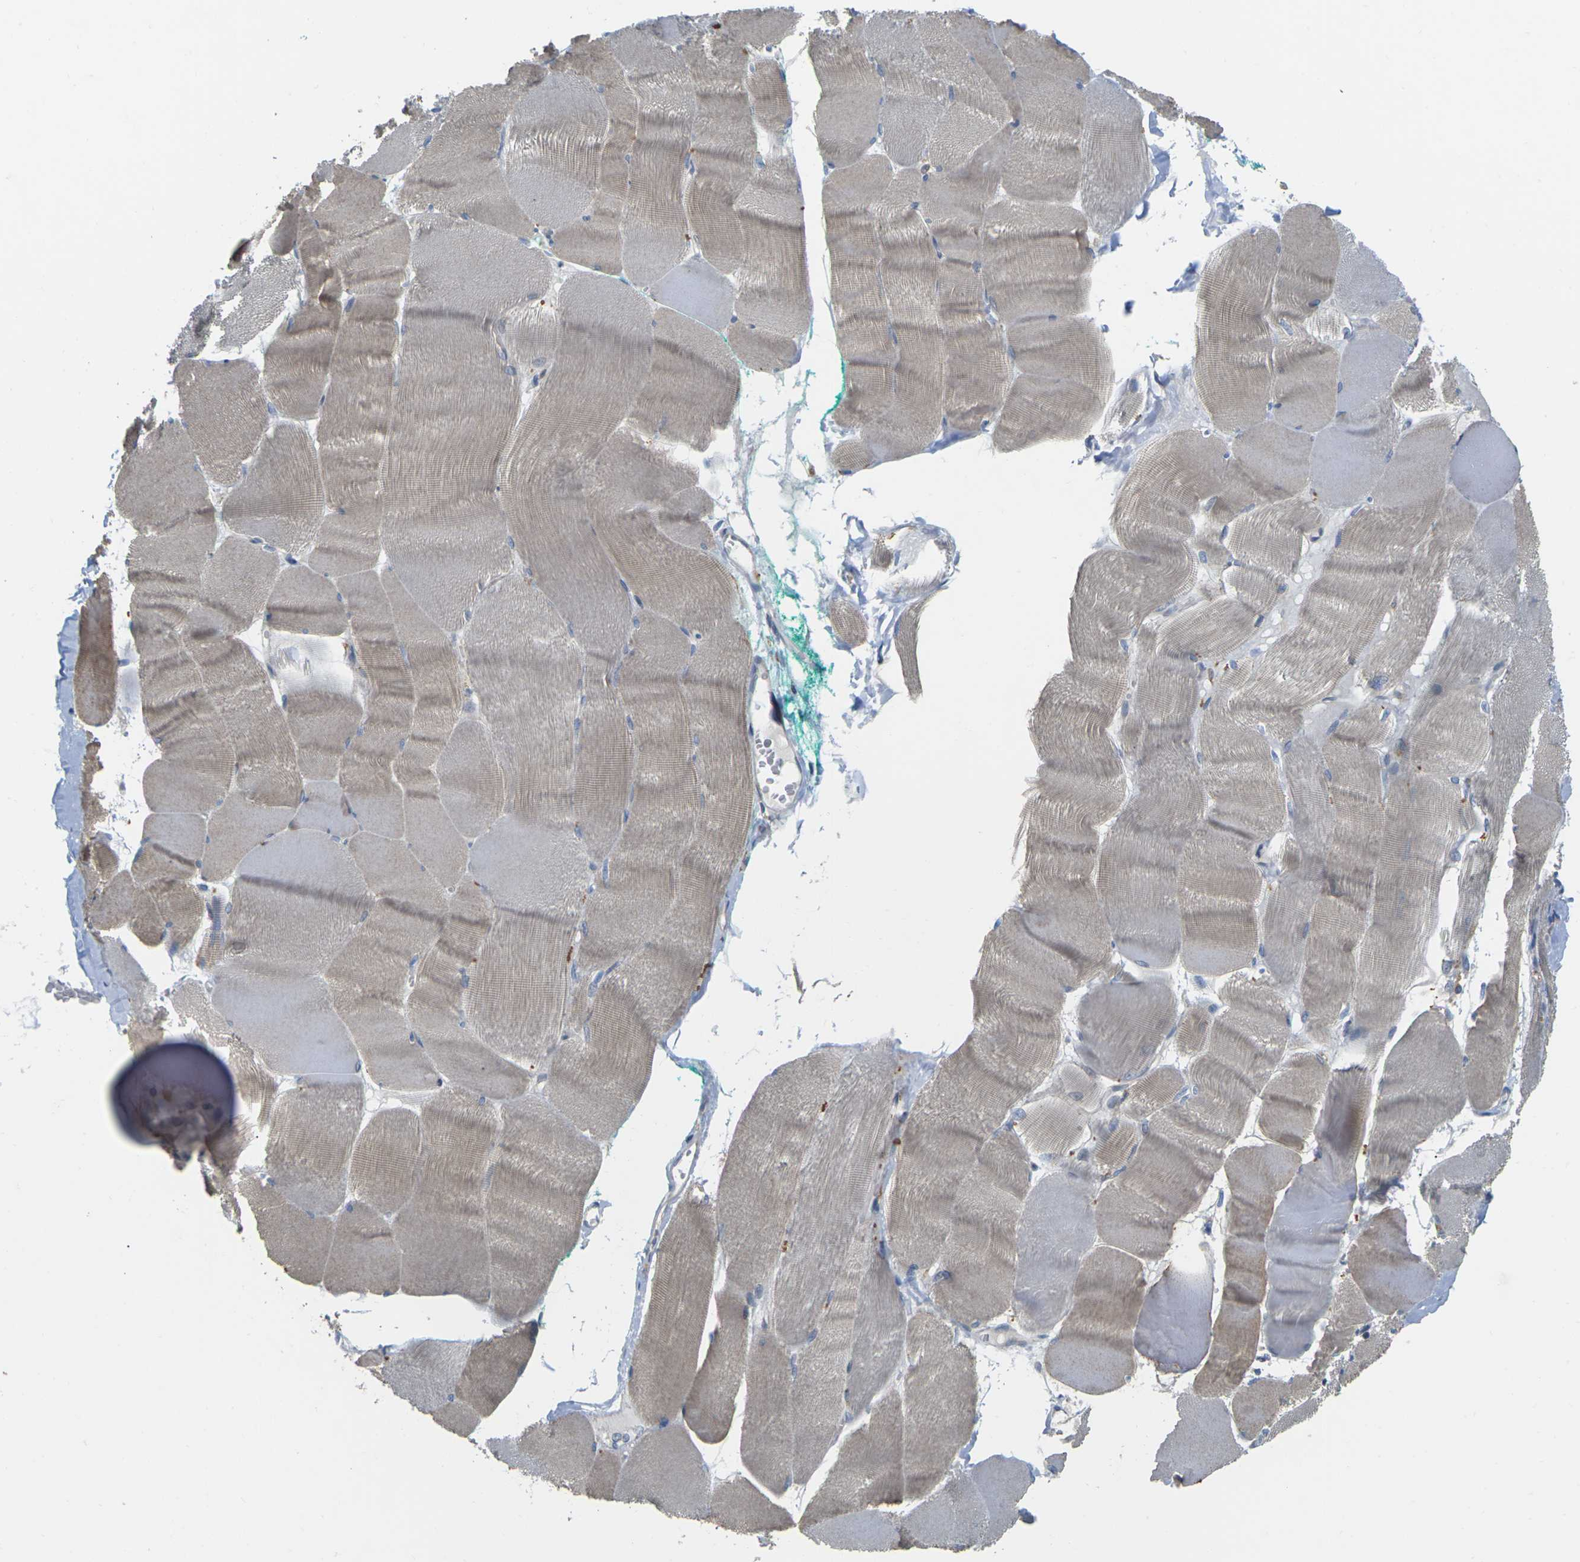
{"staining": {"intensity": "weak", "quantity": "25%-75%", "location": "cytoplasmic/membranous"}, "tissue": "skeletal muscle", "cell_type": "Myocytes", "image_type": "normal", "snomed": [{"axis": "morphology", "description": "Normal tissue, NOS"}, {"axis": "morphology", "description": "Squamous cell carcinoma, NOS"}, {"axis": "topography", "description": "Skeletal muscle"}], "caption": "Brown immunohistochemical staining in normal human skeletal muscle displays weak cytoplasmic/membranous expression in approximately 25%-75% of myocytes.", "gene": "SCNN1A", "patient": {"sex": "male", "age": 51}}